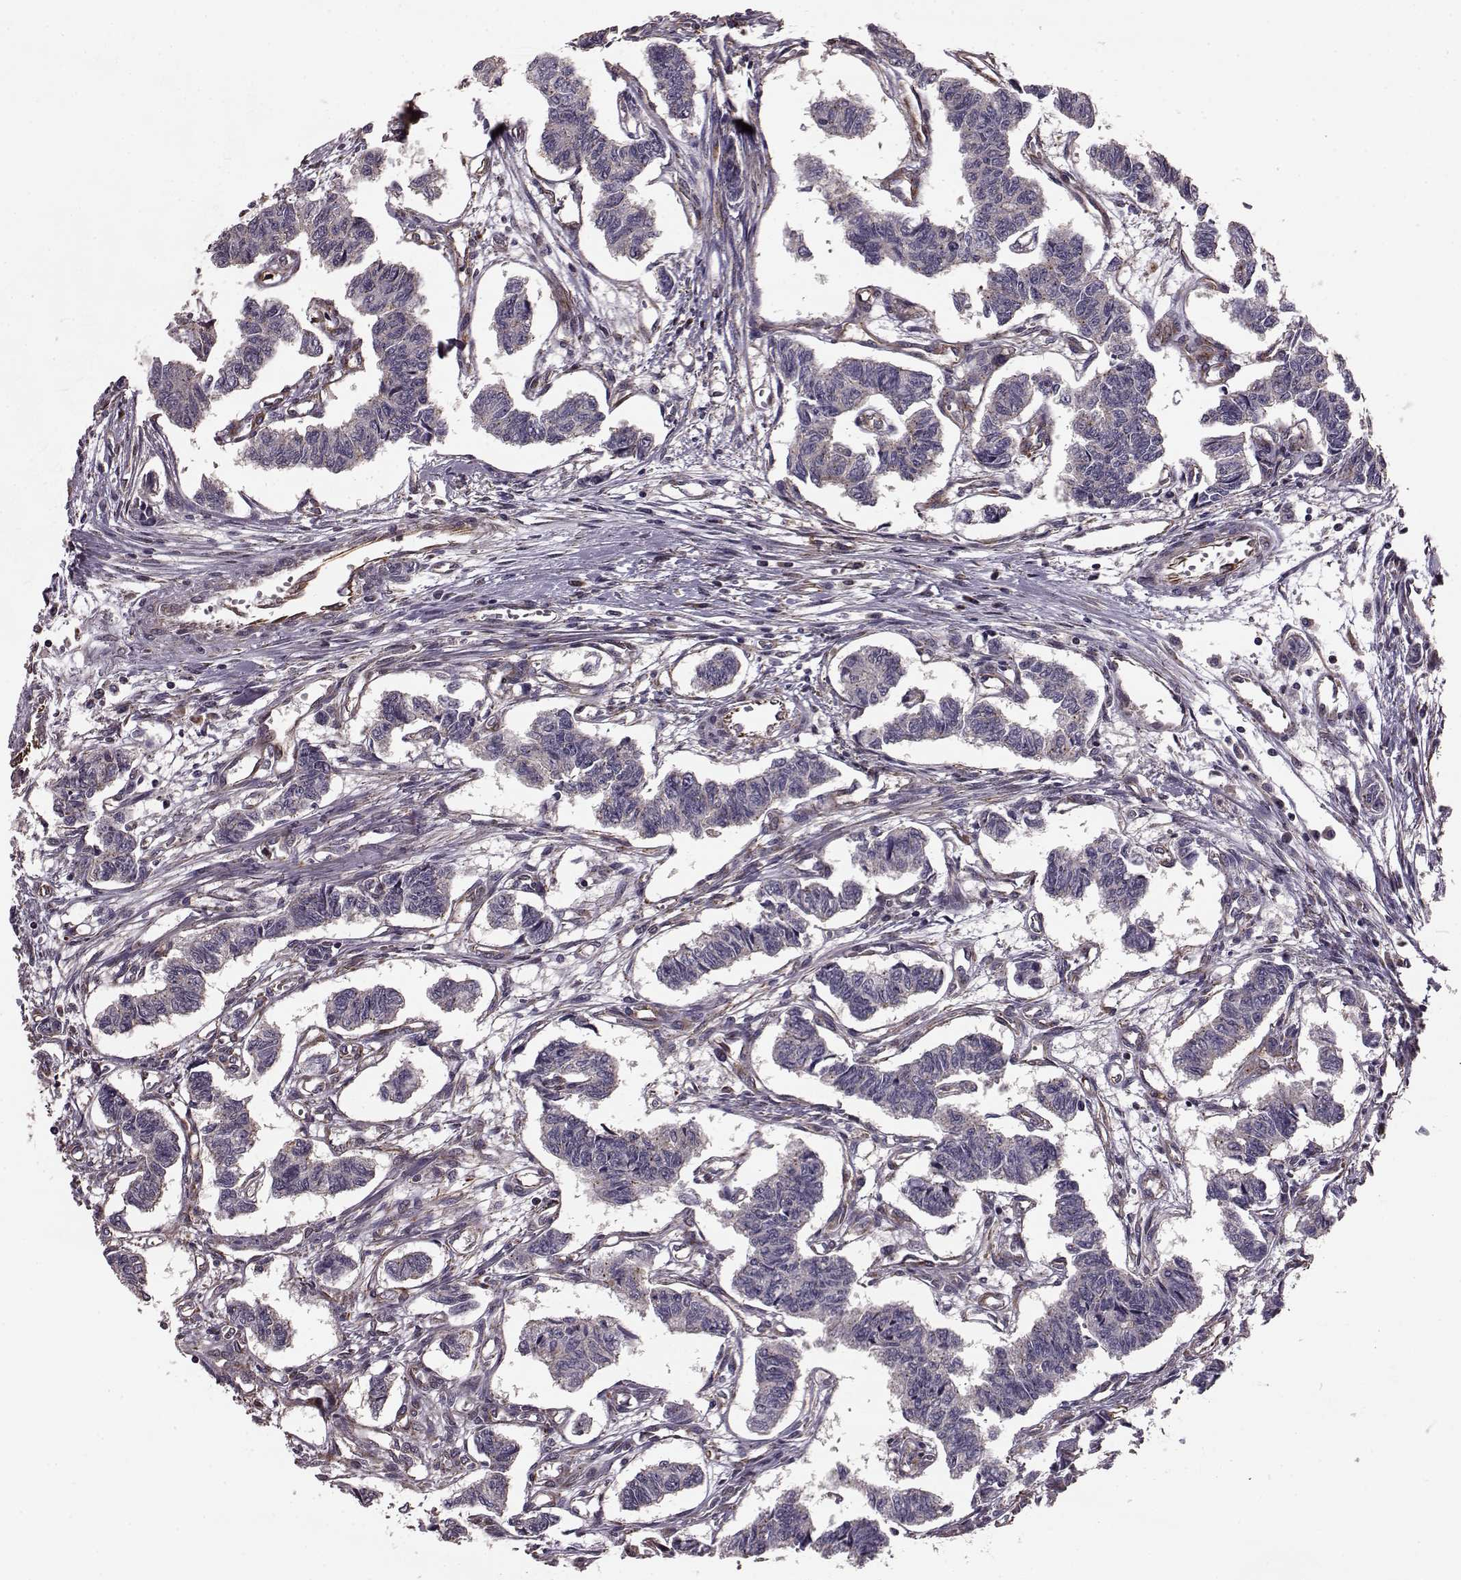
{"staining": {"intensity": "negative", "quantity": "none", "location": "none"}, "tissue": "carcinoid", "cell_type": "Tumor cells", "image_type": "cancer", "snomed": [{"axis": "morphology", "description": "Carcinoid, malignant, NOS"}, {"axis": "topography", "description": "Kidney"}], "caption": "Carcinoid was stained to show a protein in brown. There is no significant staining in tumor cells. (DAB IHC with hematoxylin counter stain).", "gene": "NTF3", "patient": {"sex": "female", "age": 41}}